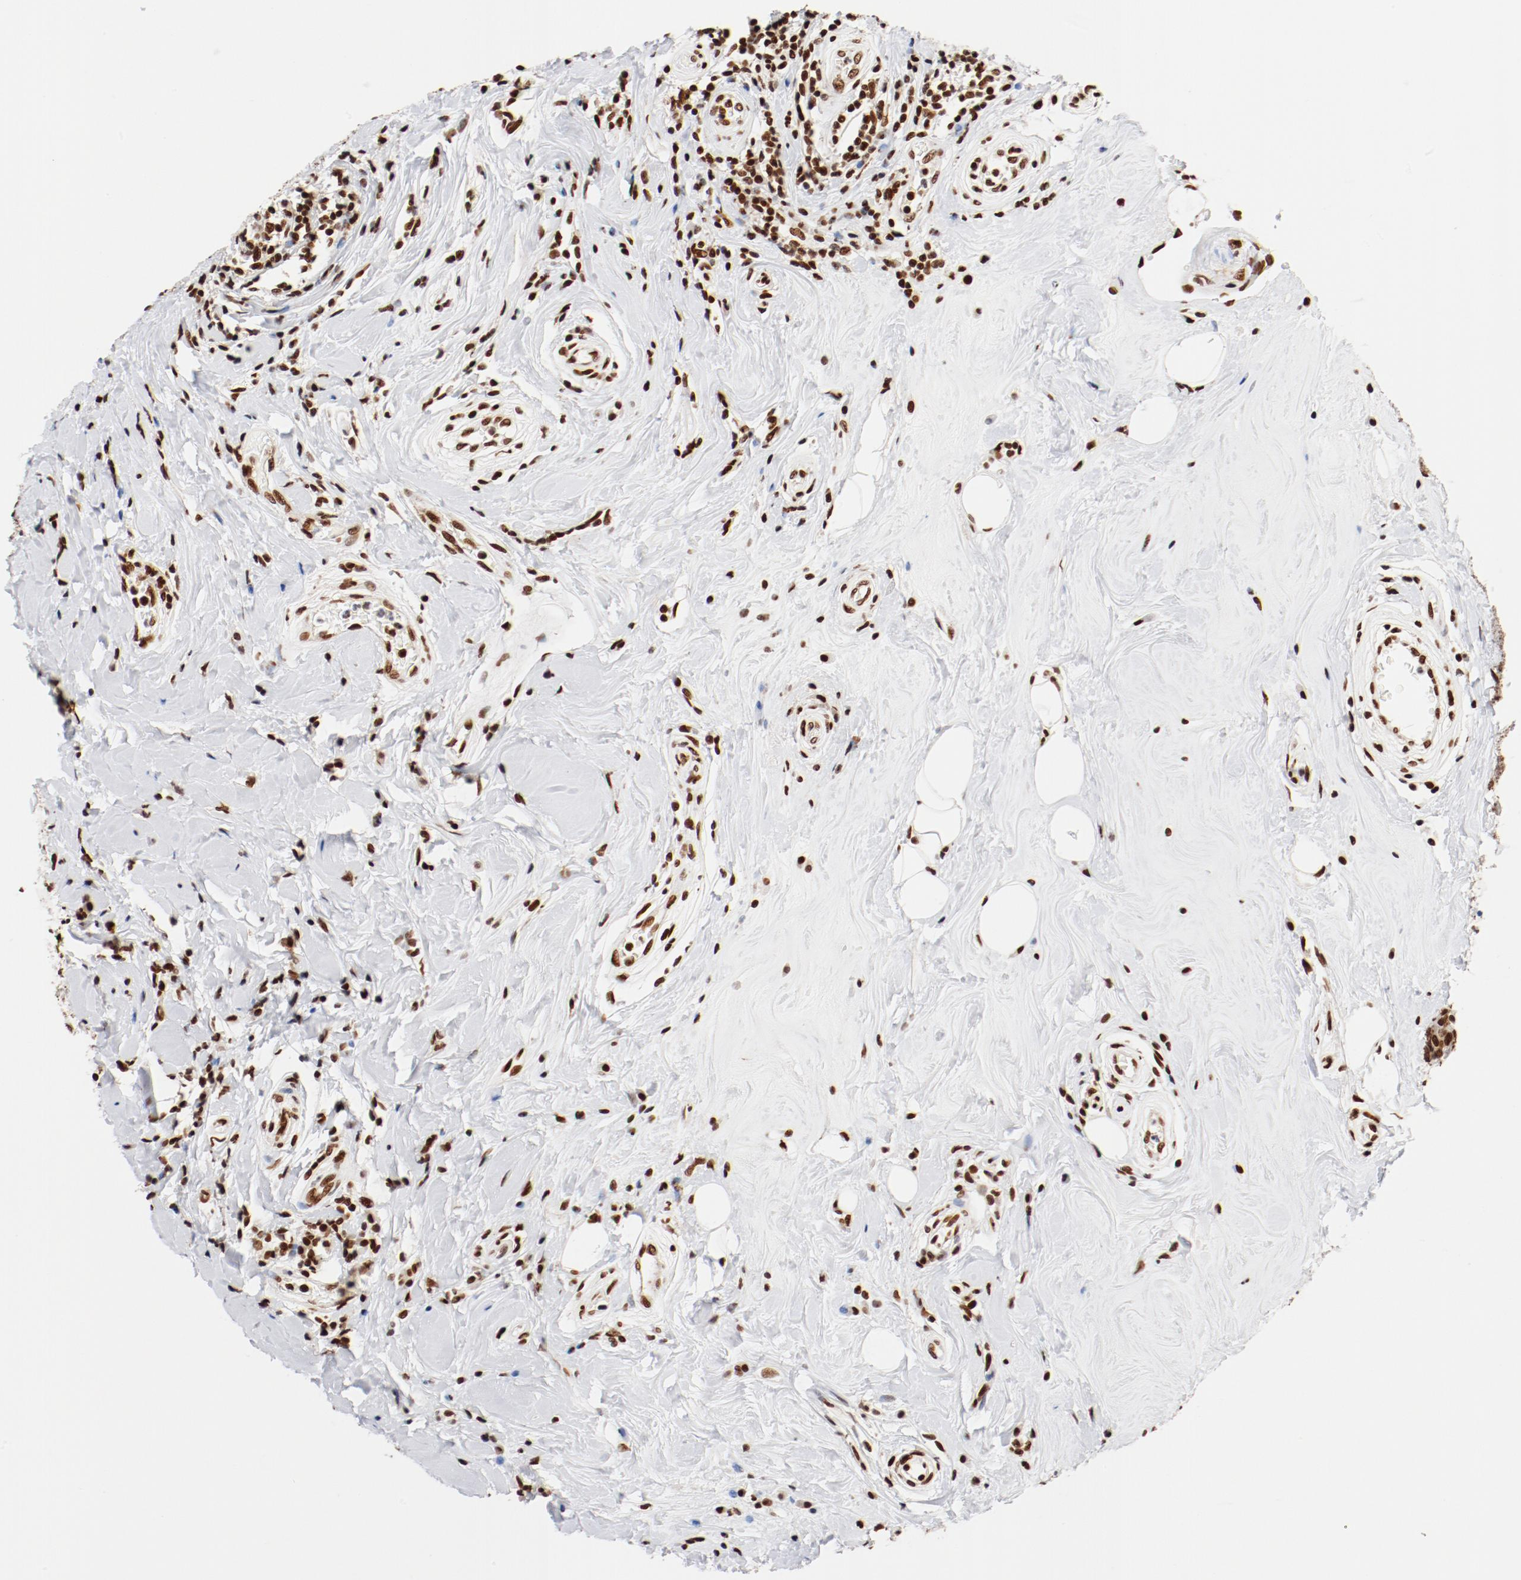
{"staining": {"intensity": "strong", "quantity": ">75%", "location": "nuclear"}, "tissue": "breast cancer", "cell_type": "Tumor cells", "image_type": "cancer", "snomed": [{"axis": "morphology", "description": "Duct carcinoma"}, {"axis": "topography", "description": "Breast"}], "caption": "The photomicrograph shows immunohistochemical staining of breast cancer (infiltrating ductal carcinoma). There is strong nuclear staining is present in approximately >75% of tumor cells. (brown staining indicates protein expression, while blue staining denotes nuclei).", "gene": "CTBP1", "patient": {"sex": "female", "age": 27}}